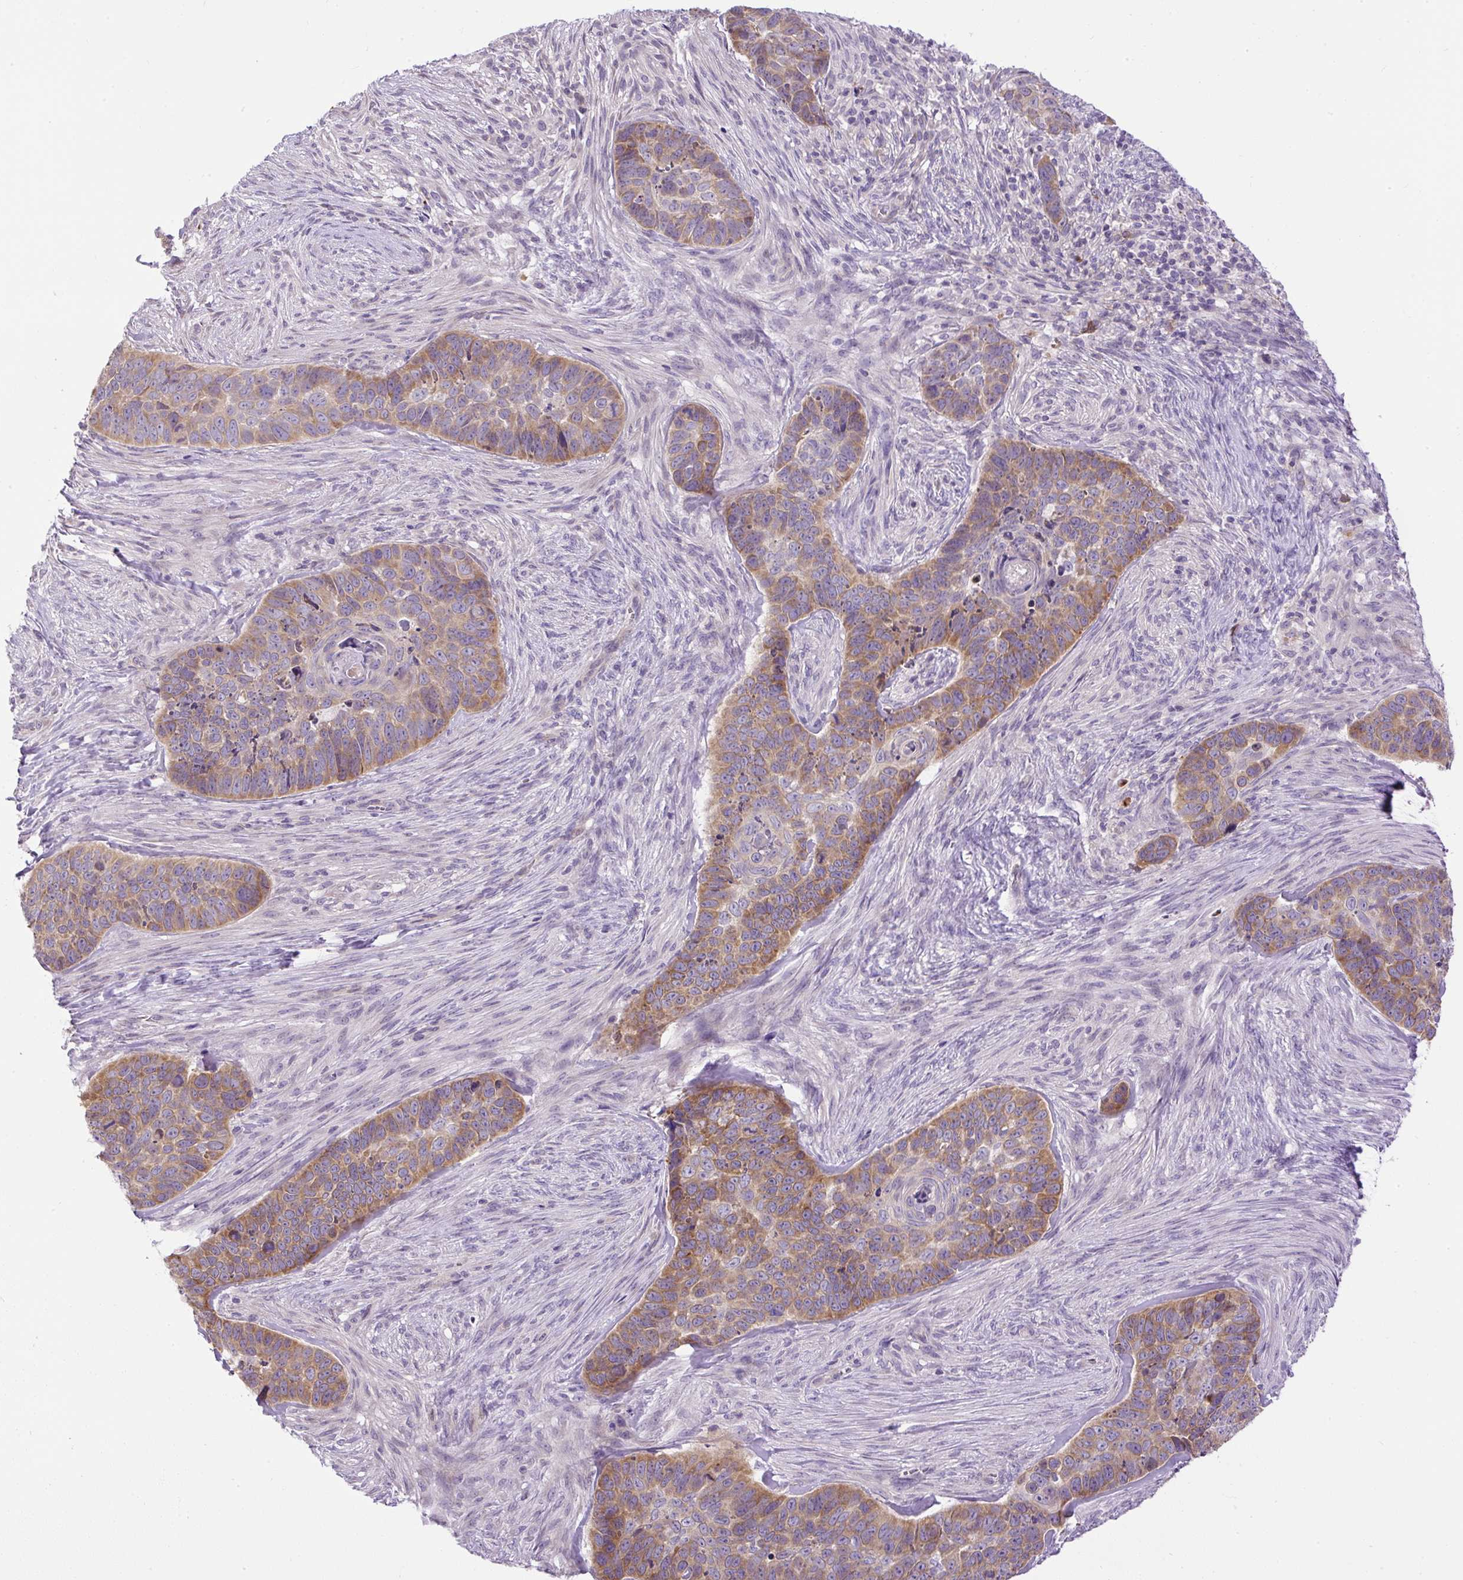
{"staining": {"intensity": "moderate", "quantity": "25%-75%", "location": "cytoplasmic/membranous"}, "tissue": "skin cancer", "cell_type": "Tumor cells", "image_type": "cancer", "snomed": [{"axis": "morphology", "description": "Basal cell carcinoma"}, {"axis": "topography", "description": "Skin"}], "caption": "Protein staining of skin basal cell carcinoma tissue reveals moderate cytoplasmic/membranous staining in approximately 25%-75% of tumor cells.", "gene": "CFAP47", "patient": {"sex": "female", "age": 82}}